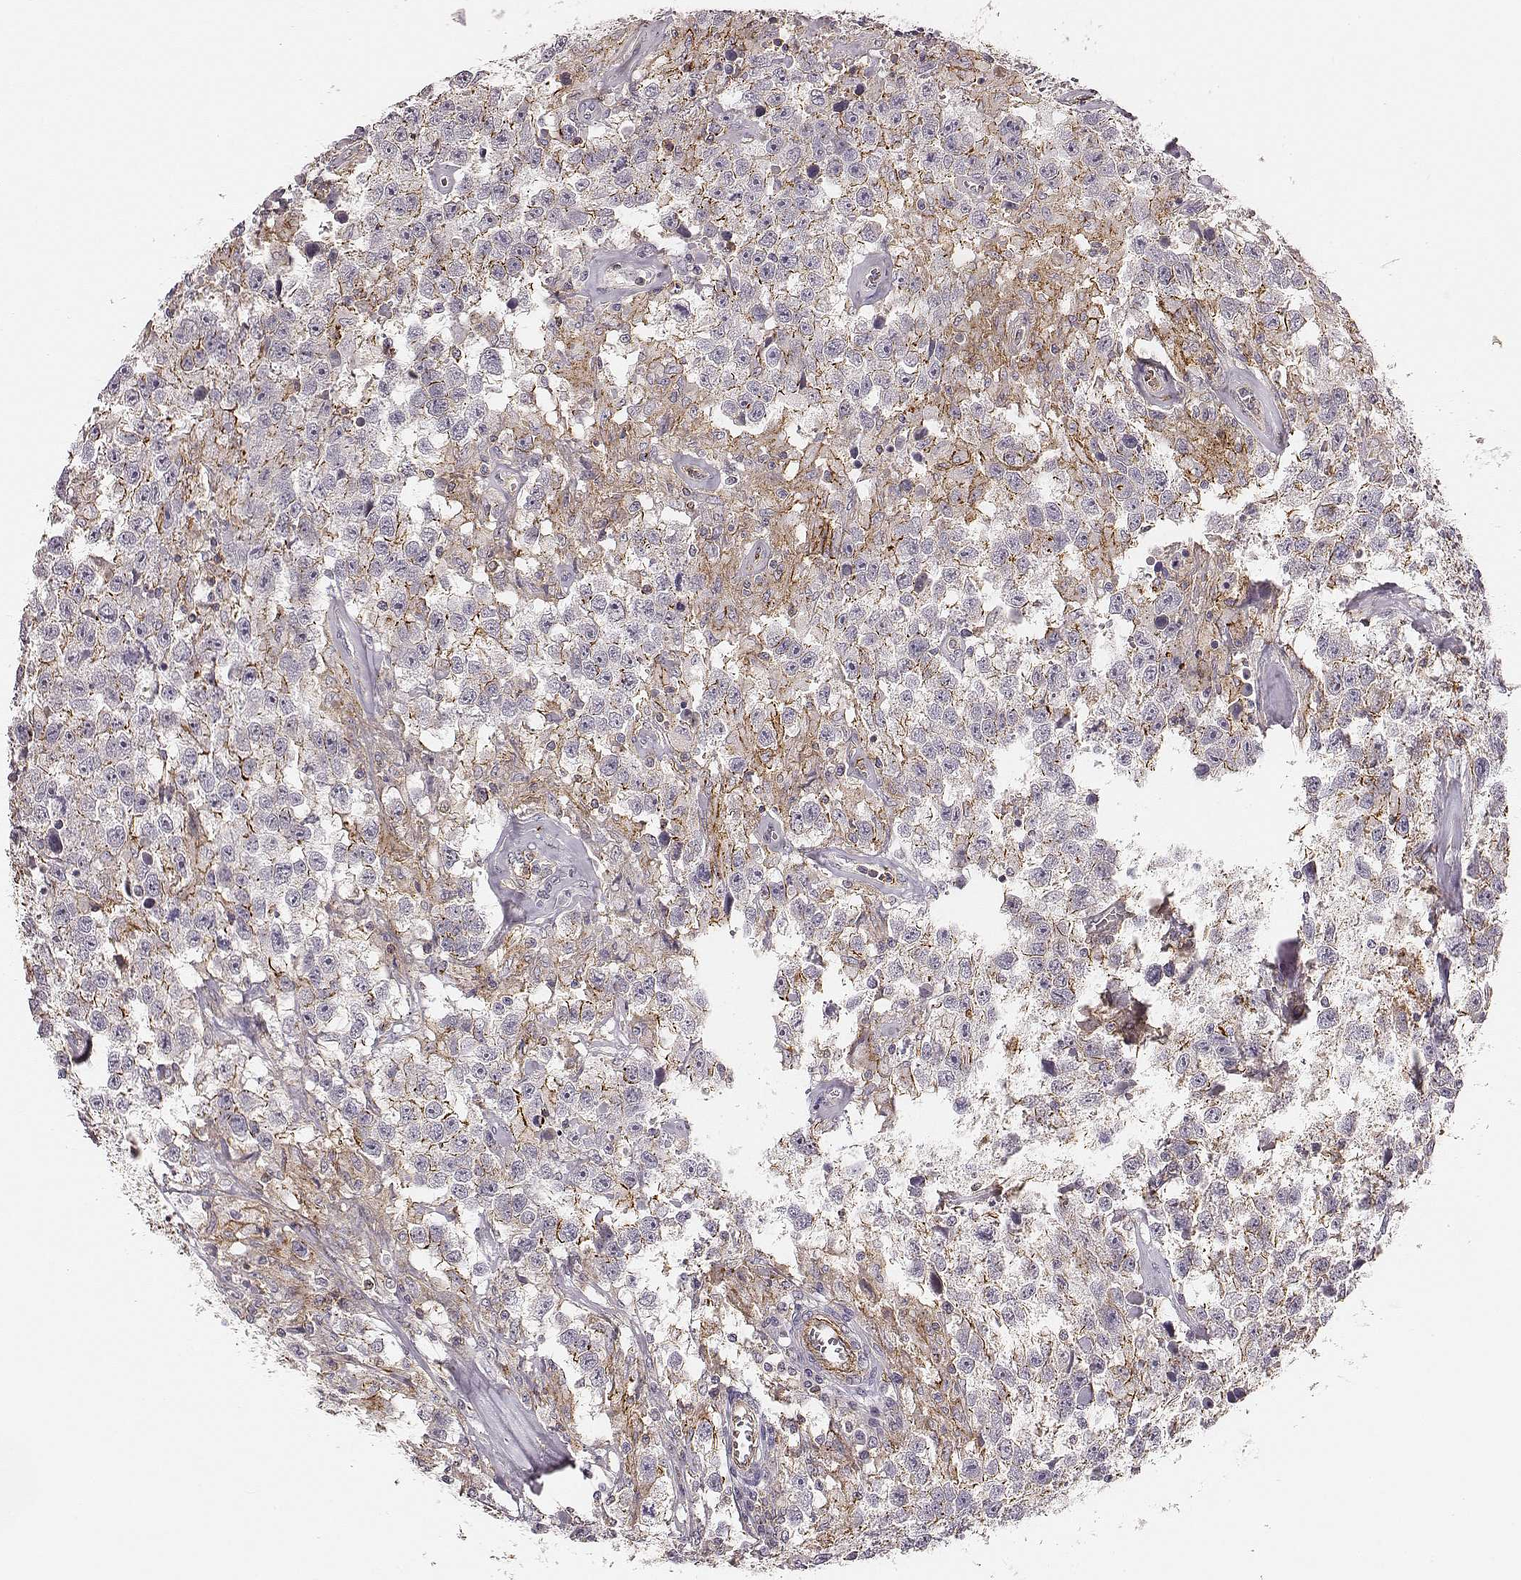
{"staining": {"intensity": "moderate", "quantity": "<25%", "location": "cytoplasmic/membranous"}, "tissue": "testis cancer", "cell_type": "Tumor cells", "image_type": "cancer", "snomed": [{"axis": "morphology", "description": "Seminoma, NOS"}, {"axis": "topography", "description": "Testis"}], "caption": "Immunohistochemistry image of neoplastic tissue: human testis seminoma stained using immunohistochemistry demonstrates low levels of moderate protein expression localized specifically in the cytoplasmic/membranous of tumor cells, appearing as a cytoplasmic/membranous brown color.", "gene": "ZYX", "patient": {"sex": "male", "age": 43}}